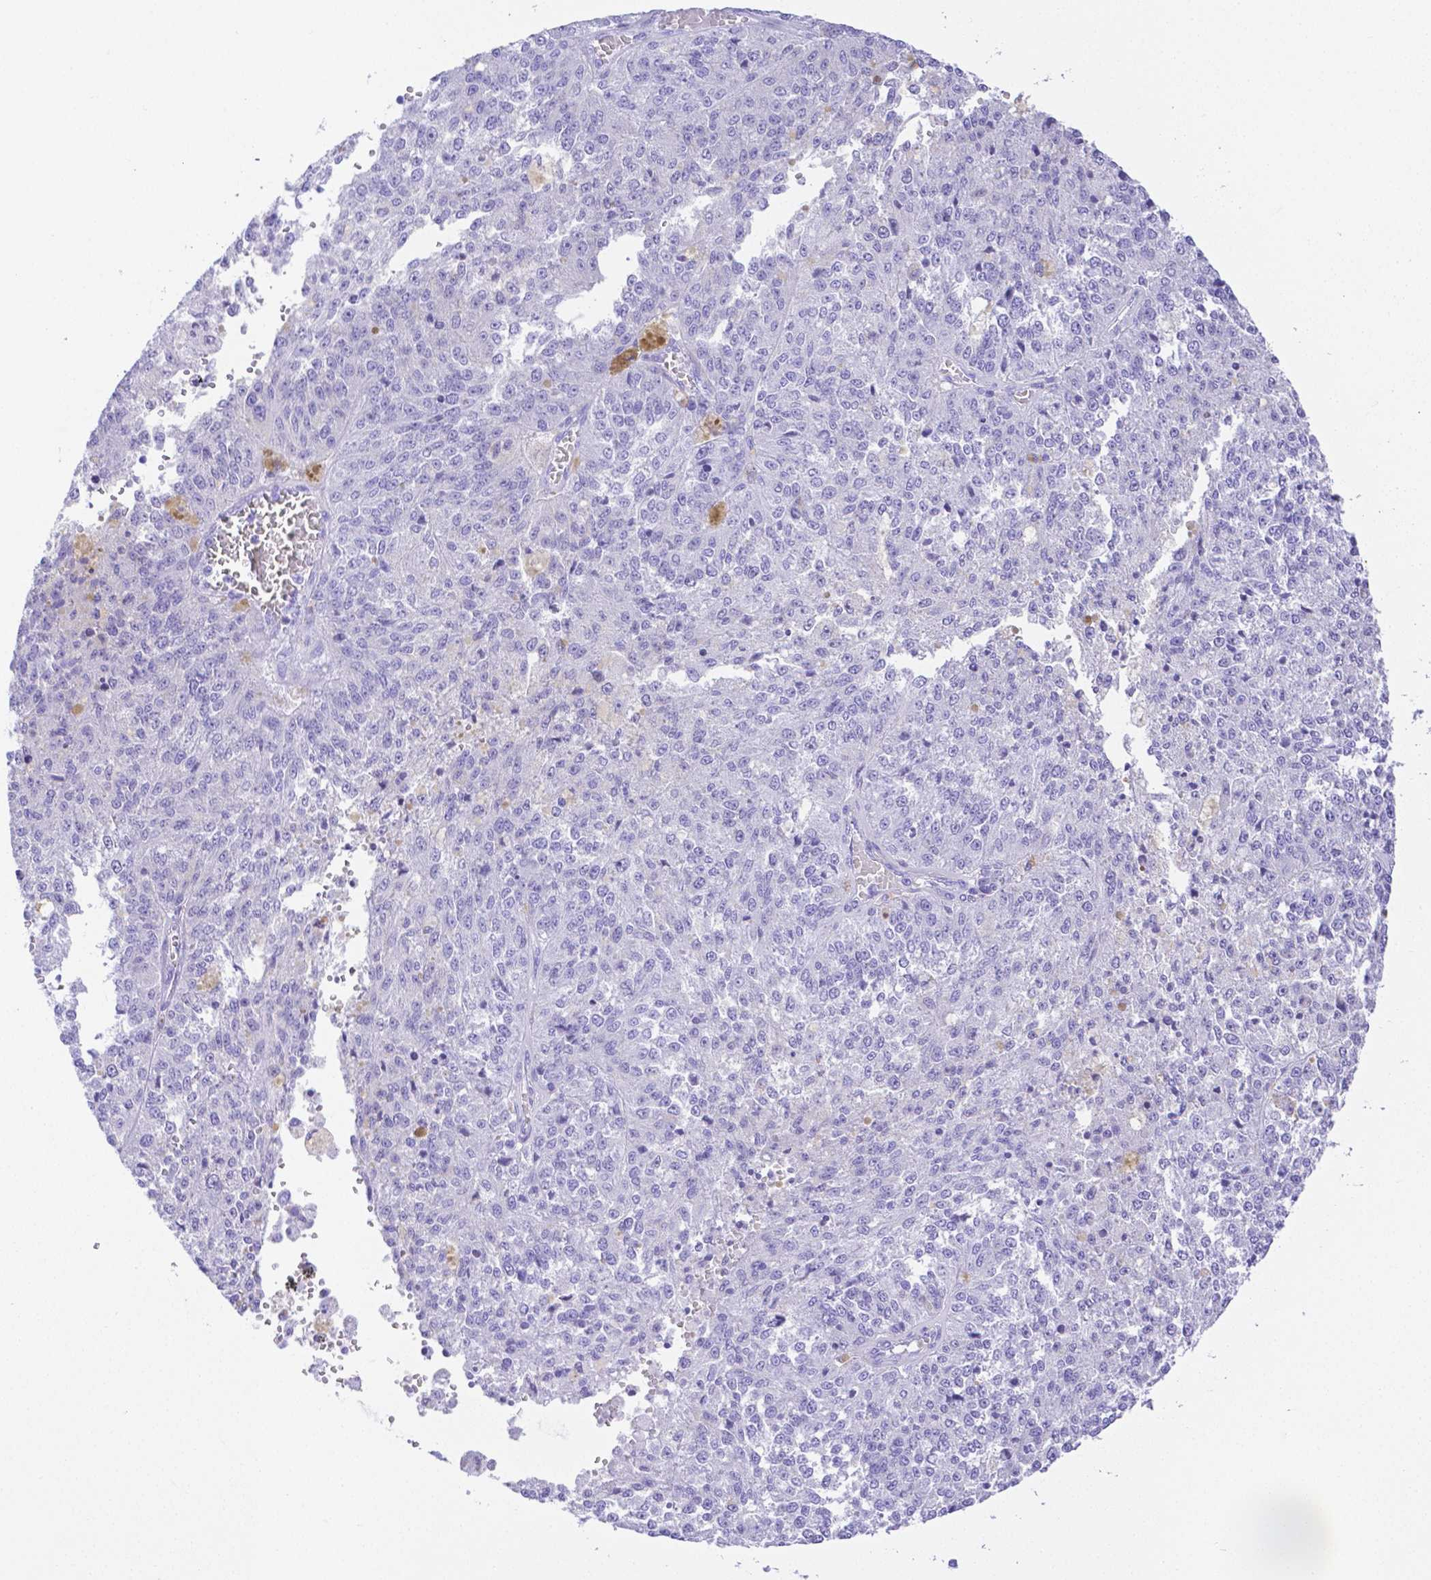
{"staining": {"intensity": "negative", "quantity": "none", "location": "none"}, "tissue": "melanoma", "cell_type": "Tumor cells", "image_type": "cancer", "snomed": [{"axis": "morphology", "description": "Malignant melanoma, Metastatic site"}, {"axis": "topography", "description": "Lymph node"}], "caption": "A high-resolution micrograph shows immunohistochemistry (IHC) staining of melanoma, which displays no significant staining in tumor cells. (DAB immunohistochemistry visualized using brightfield microscopy, high magnification).", "gene": "SMR3A", "patient": {"sex": "female", "age": 64}}